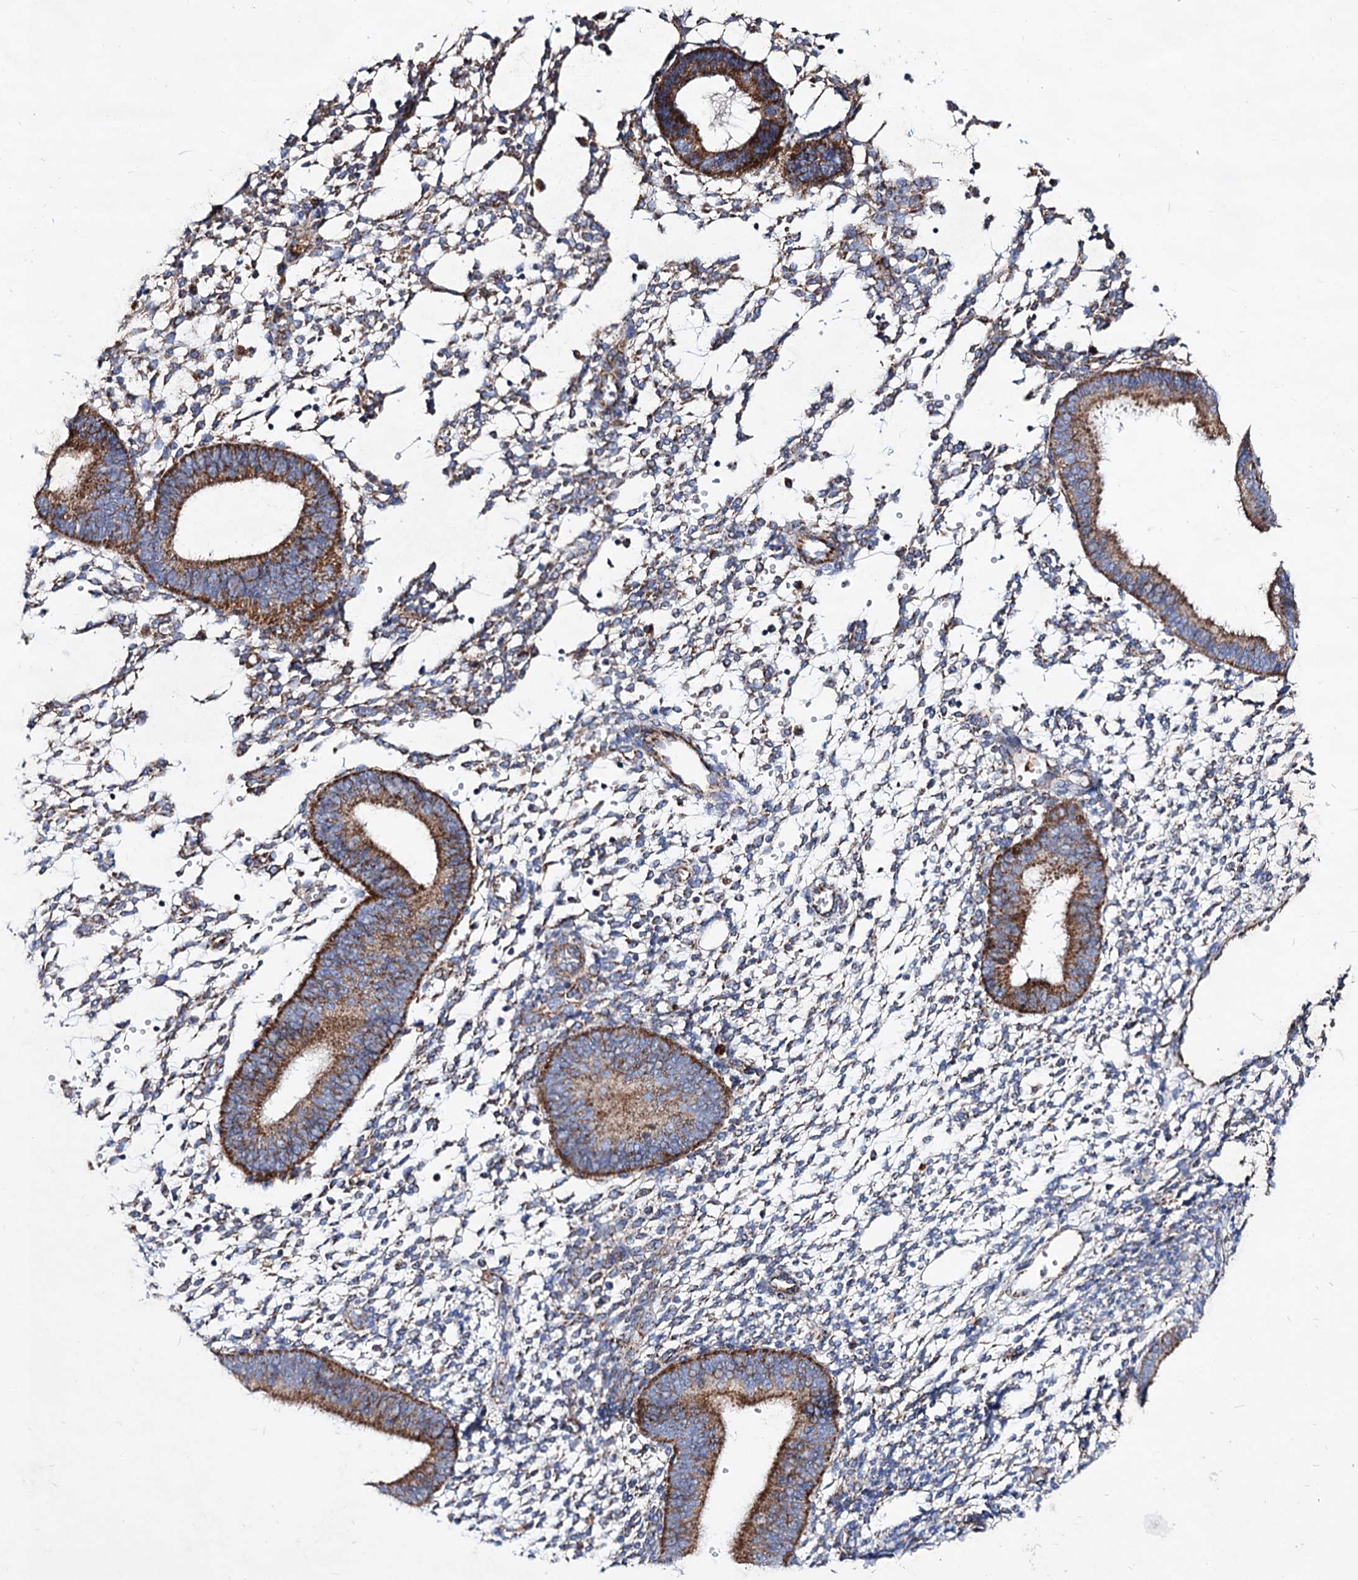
{"staining": {"intensity": "moderate", "quantity": "<25%", "location": "cytoplasmic/membranous"}, "tissue": "endometrium", "cell_type": "Cells in endometrial stroma", "image_type": "normal", "snomed": [{"axis": "morphology", "description": "Normal tissue, NOS"}, {"axis": "topography", "description": "Uterus"}, {"axis": "topography", "description": "Endometrium"}], "caption": "IHC (DAB (3,3'-diaminobenzidine)) staining of unremarkable endometrium reveals moderate cytoplasmic/membranous protein positivity in about <25% of cells in endometrial stroma. (Brightfield microscopy of DAB IHC at high magnification).", "gene": "ACAD9", "patient": {"sex": "female", "age": 48}}